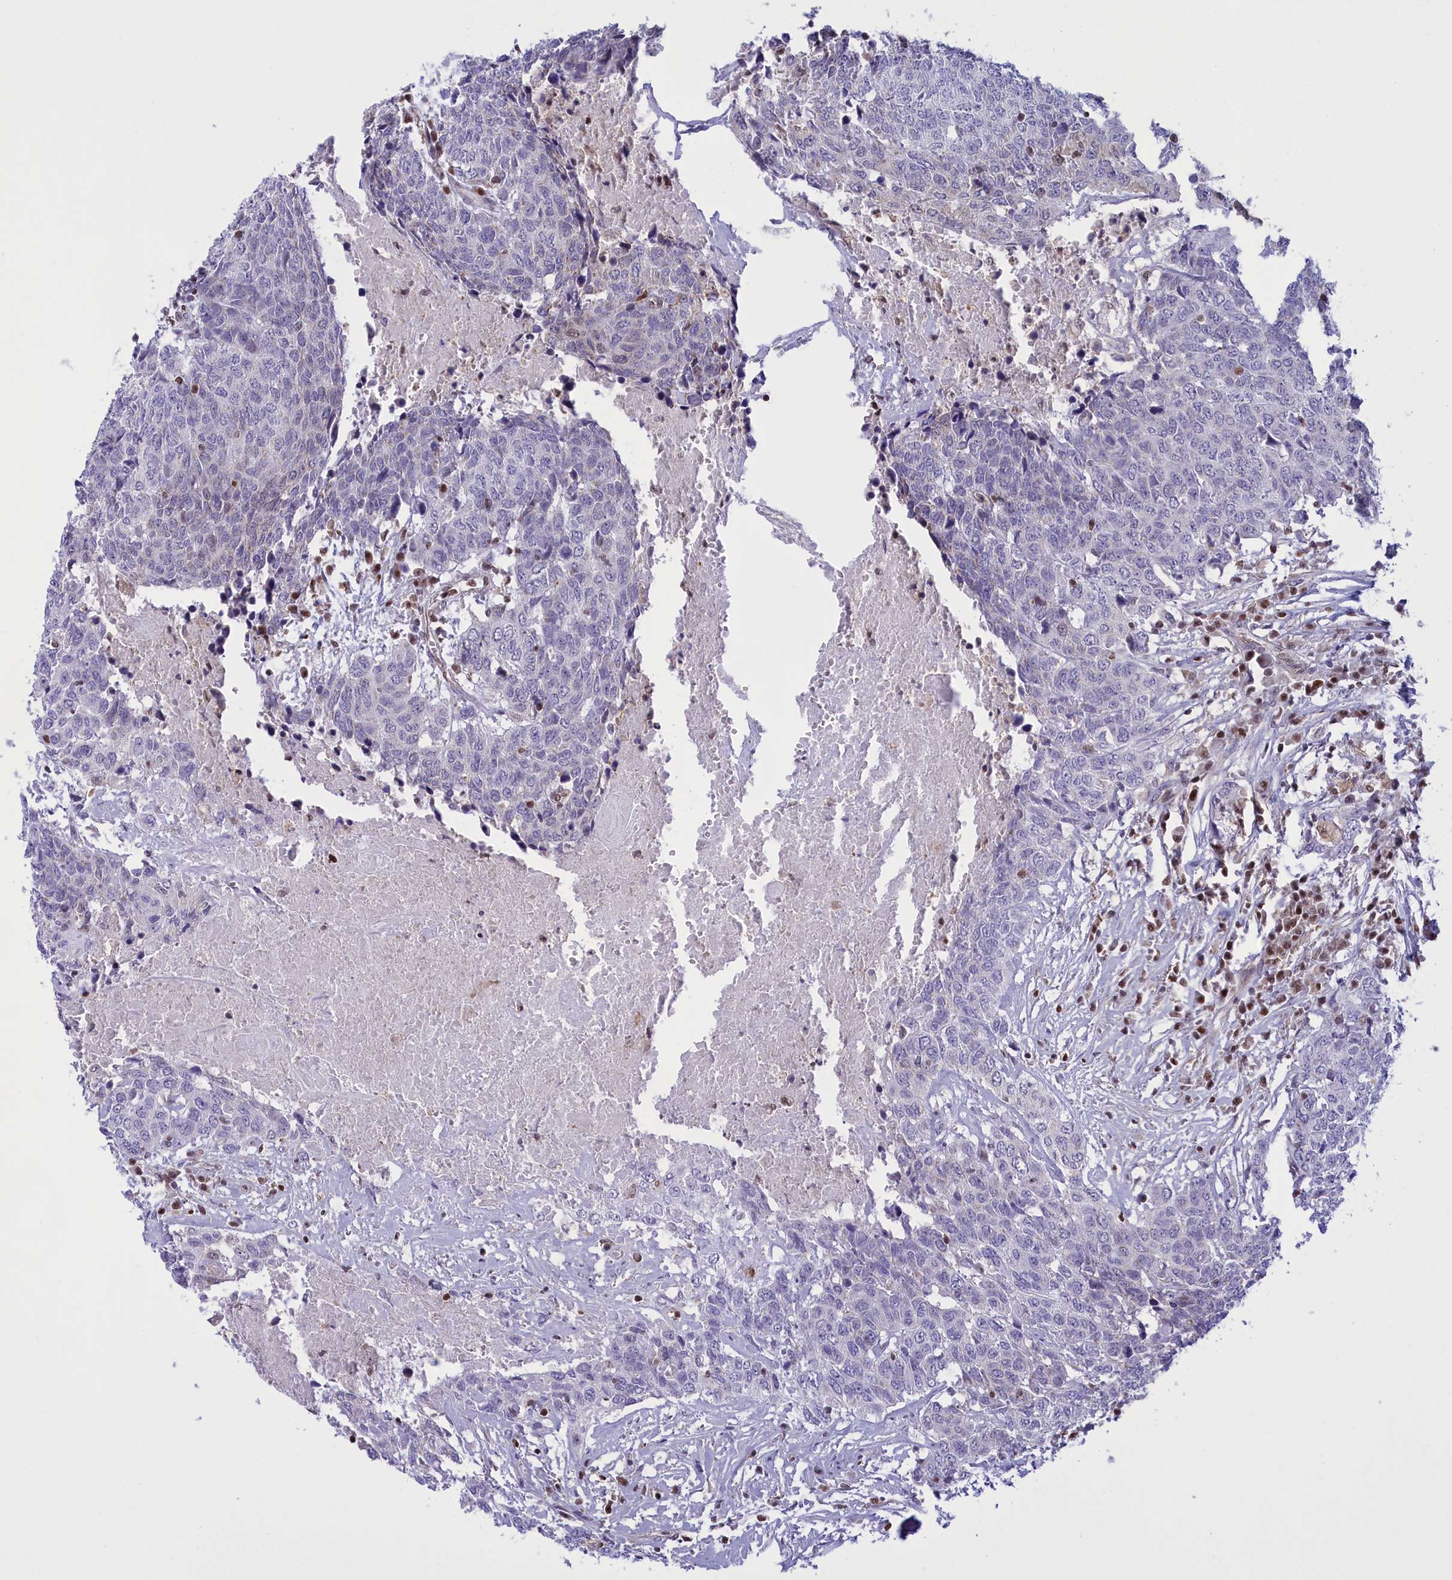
{"staining": {"intensity": "negative", "quantity": "none", "location": "none"}, "tissue": "head and neck cancer", "cell_type": "Tumor cells", "image_type": "cancer", "snomed": [{"axis": "morphology", "description": "Squamous cell carcinoma, NOS"}, {"axis": "topography", "description": "Head-Neck"}], "caption": "Immunohistochemistry image of neoplastic tissue: human head and neck cancer (squamous cell carcinoma) stained with DAB (3,3'-diaminobenzidine) displays no significant protein staining in tumor cells.", "gene": "IZUMO2", "patient": {"sex": "male", "age": 66}}